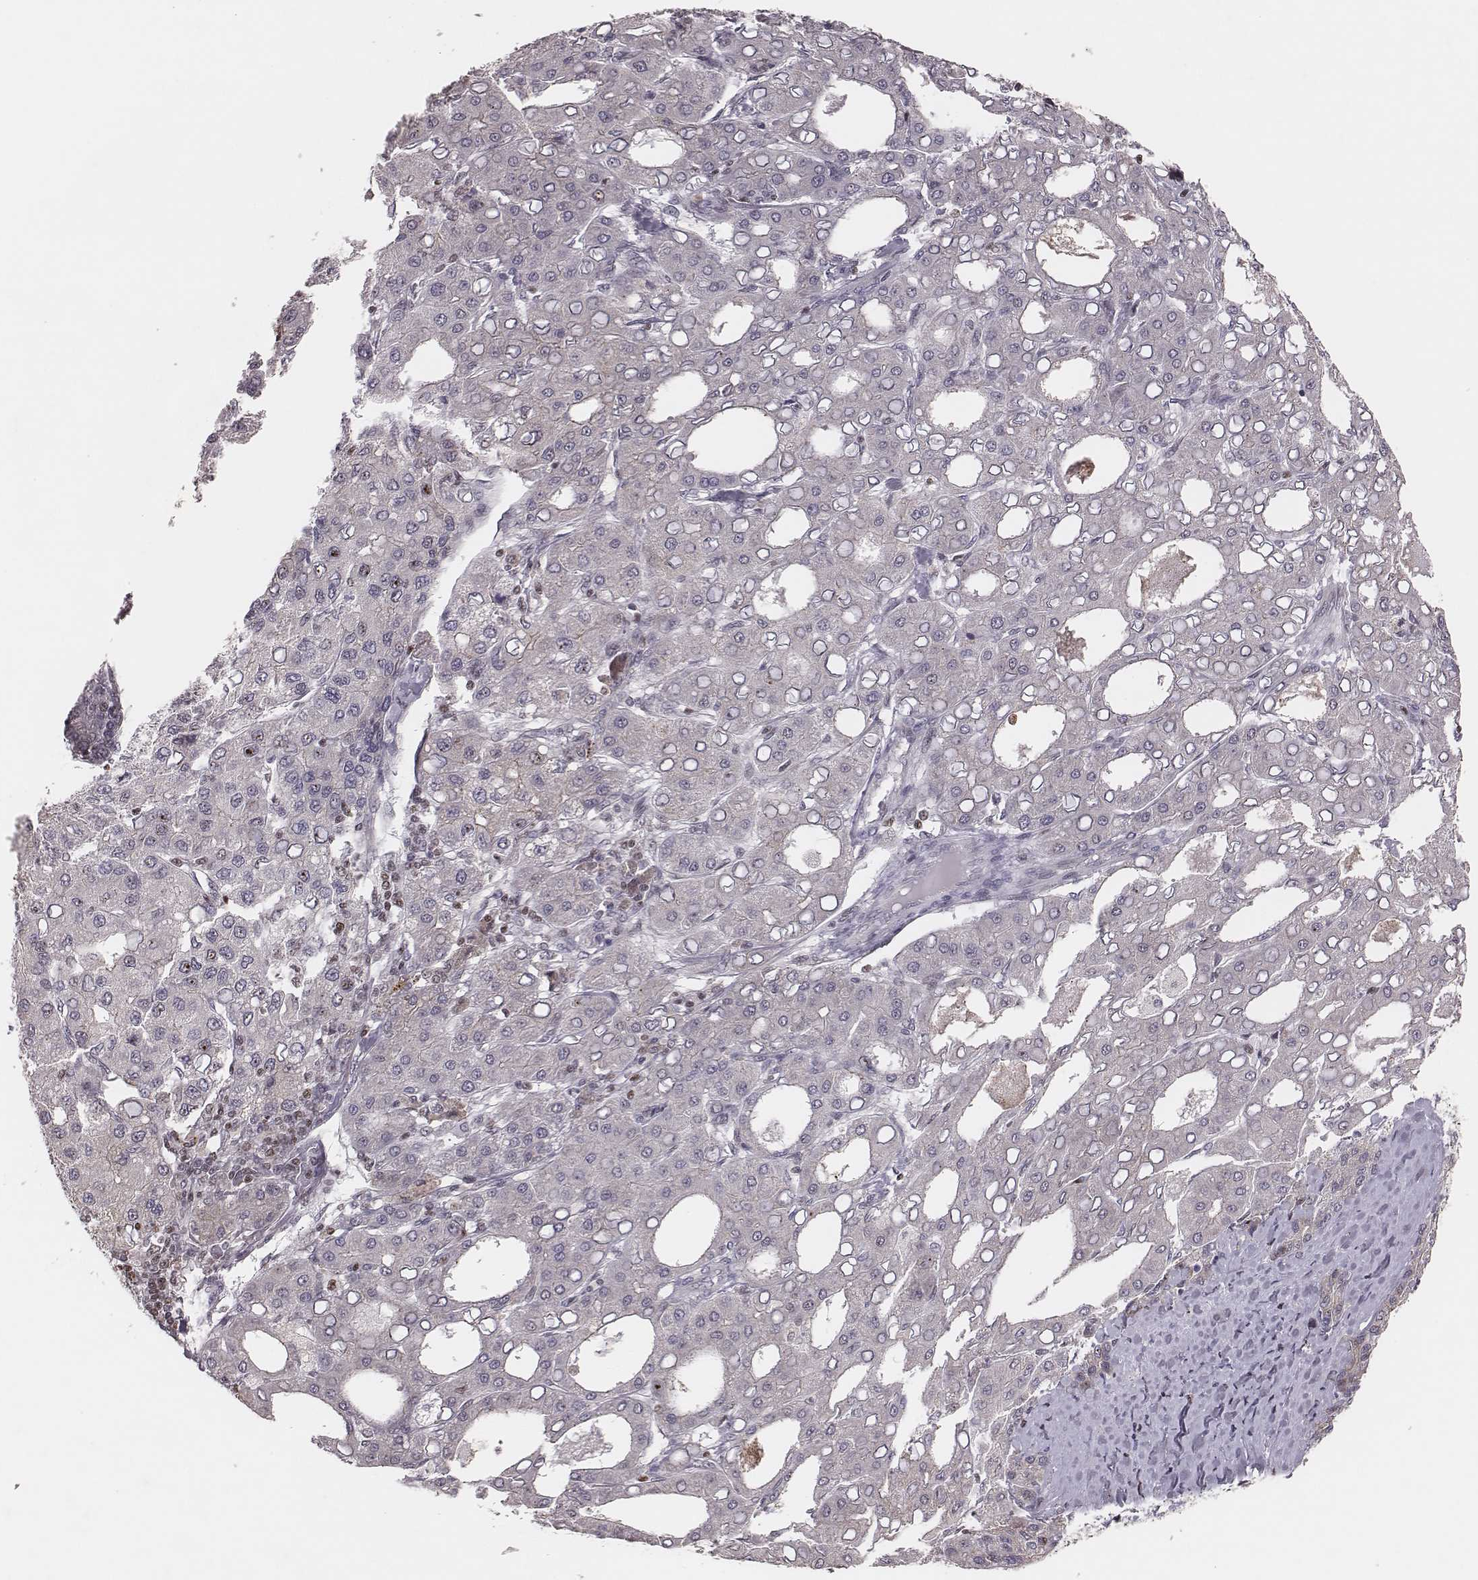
{"staining": {"intensity": "negative", "quantity": "none", "location": "none"}, "tissue": "liver cancer", "cell_type": "Tumor cells", "image_type": "cancer", "snomed": [{"axis": "morphology", "description": "Carcinoma, Hepatocellular, NOS"}, {"axis": "topography", "description": "Liver"}], "caption": "Immunohistochemistry (IHC) of liver cancer shows no expression in tumor cells.", "gene": "WDR59", "patient": {"sex": "male", "age": 65}}